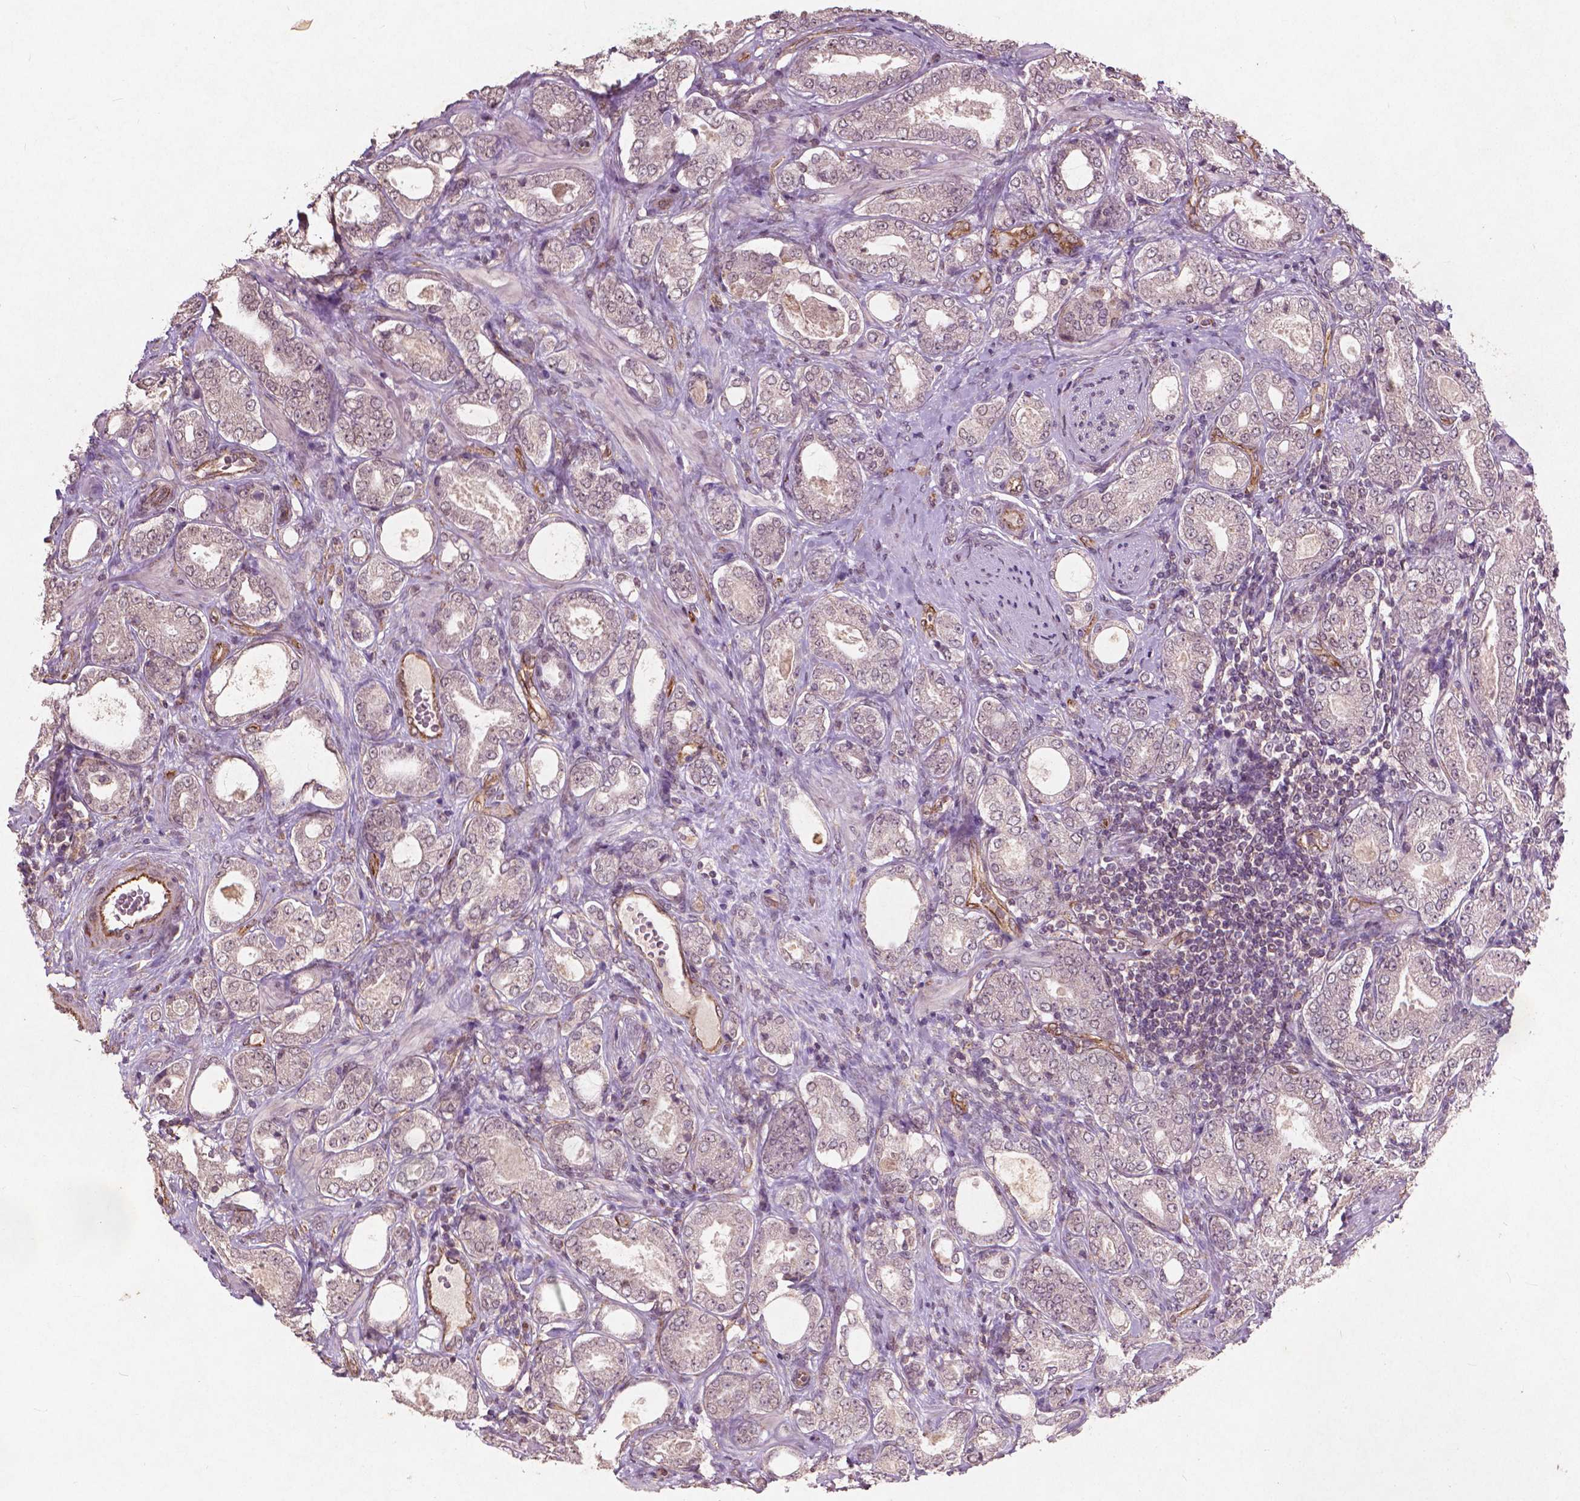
{"staining": {"intensity": "moderate", "quantity": "<25%", "location": "cytoplasmic/membranous"}, "tissue": "prostate cancer", "cell_type": "Tumor cells", "image_type": "cancer", "snomed": [{"axis": "morphology", "description": "Adenocarcinoma, NOS"}, {"axis": "topography", "description": "Prostate"}], "caption": "Human adenocarcinoma (prostate) stained for a protein (brown) demonstrates moderate cytoplasmic/membranous positive staining in about <25% of tumor cells.", "gene": "SMAD2", "patient": {"sex": "male", "age": 64}}